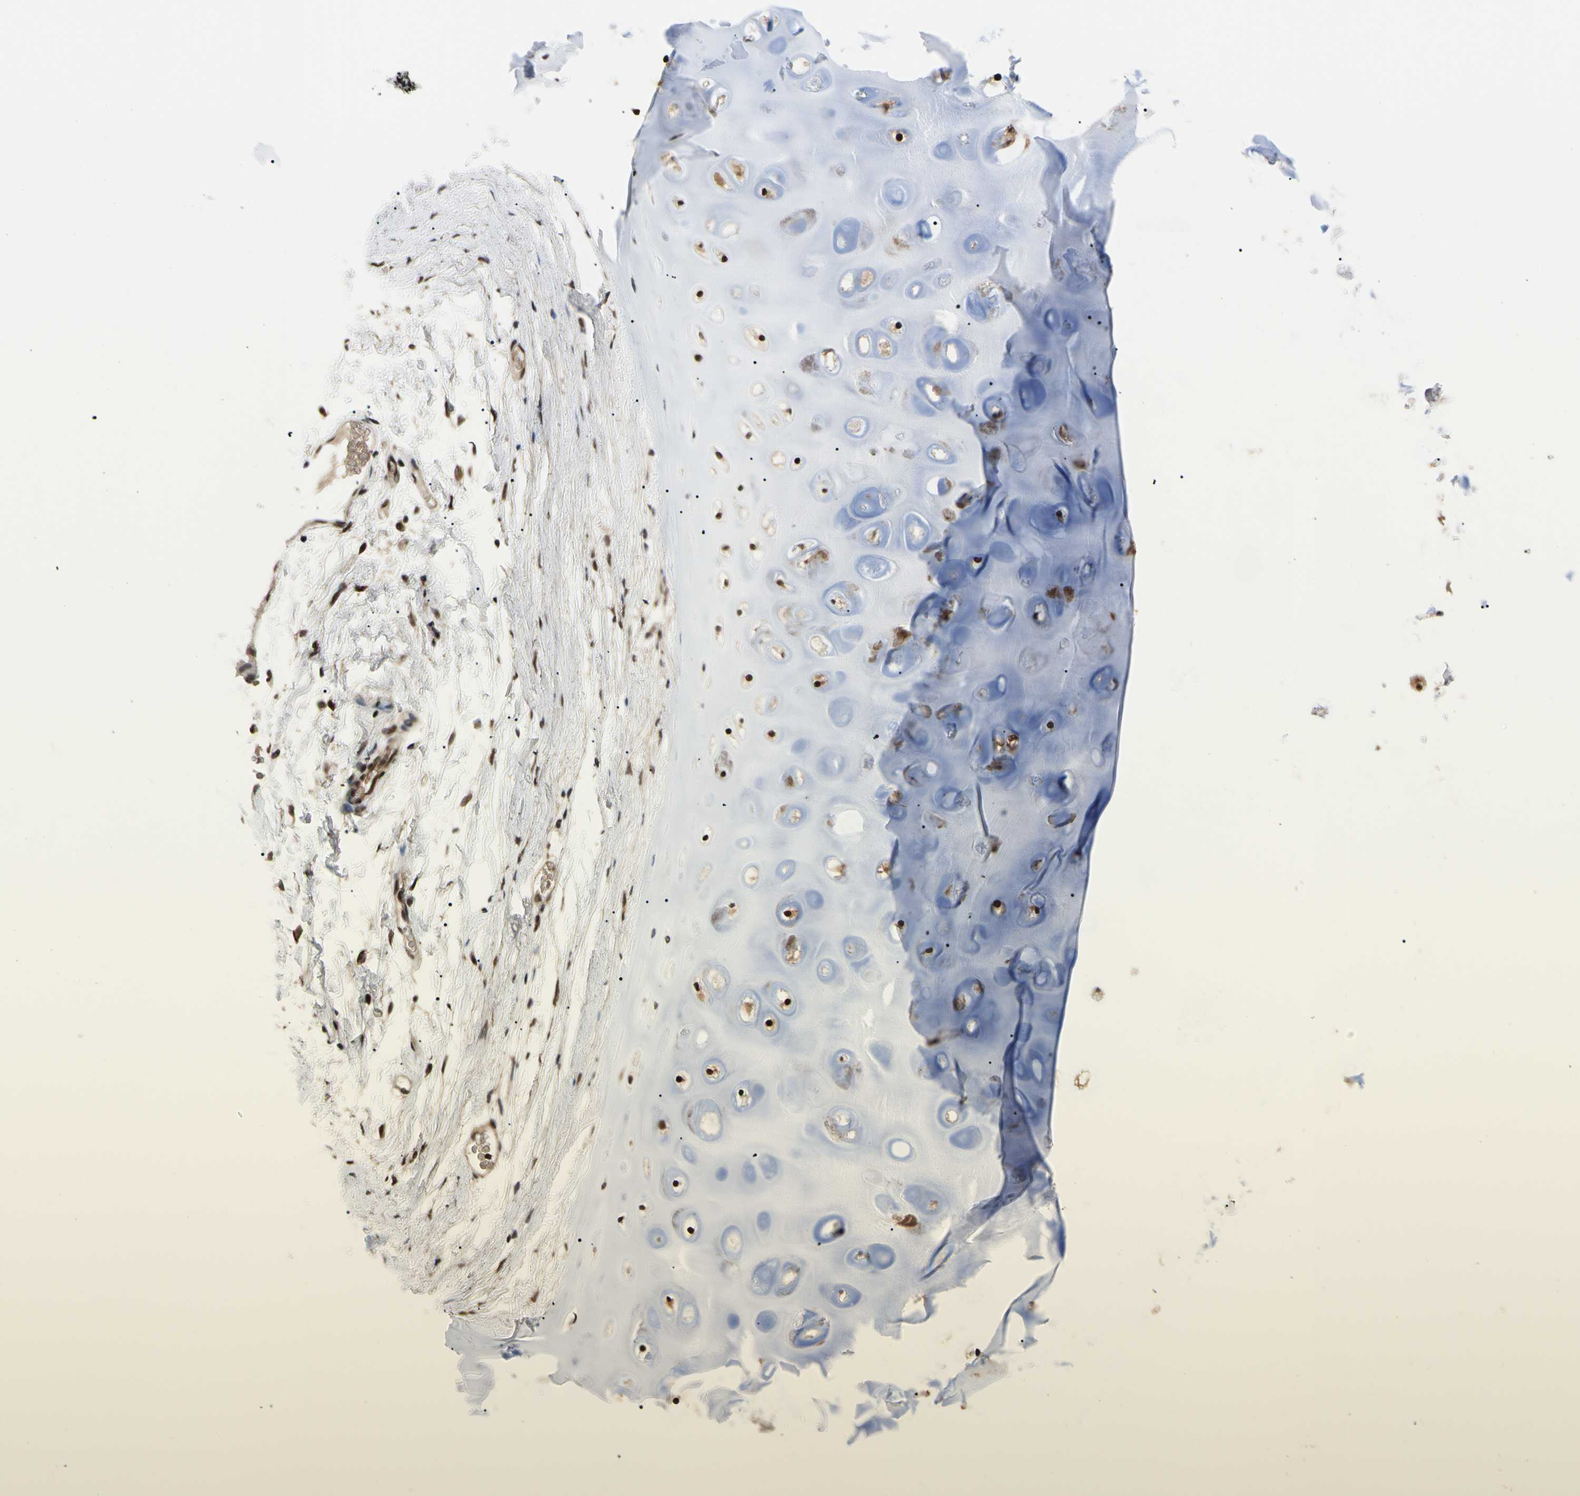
{"staining": {"intensity": "moderate", "quantity": "25%-75%", "location": "cytoplasmic/membranous"}, "tissue": "adipose tissue", "cell_type": "Adipocytes", "image_type": "normal", "snomed": [{"axis": "morphology", "description": "Normal tissue, NOS"}, {"axis": "topography", "description": "Bronchus"}], "caption": "Unremarkable adipose tissue exhibits moderate cytoplasmic/membranous staining in about 25%-75% of adipocytes, visualized by immunohistochemistry. Immunohistochemistry stains the protein in brown and the nuclei are stained blue.", "gene": "THAP12", "patient": {"sex": "female", "age": 73}}